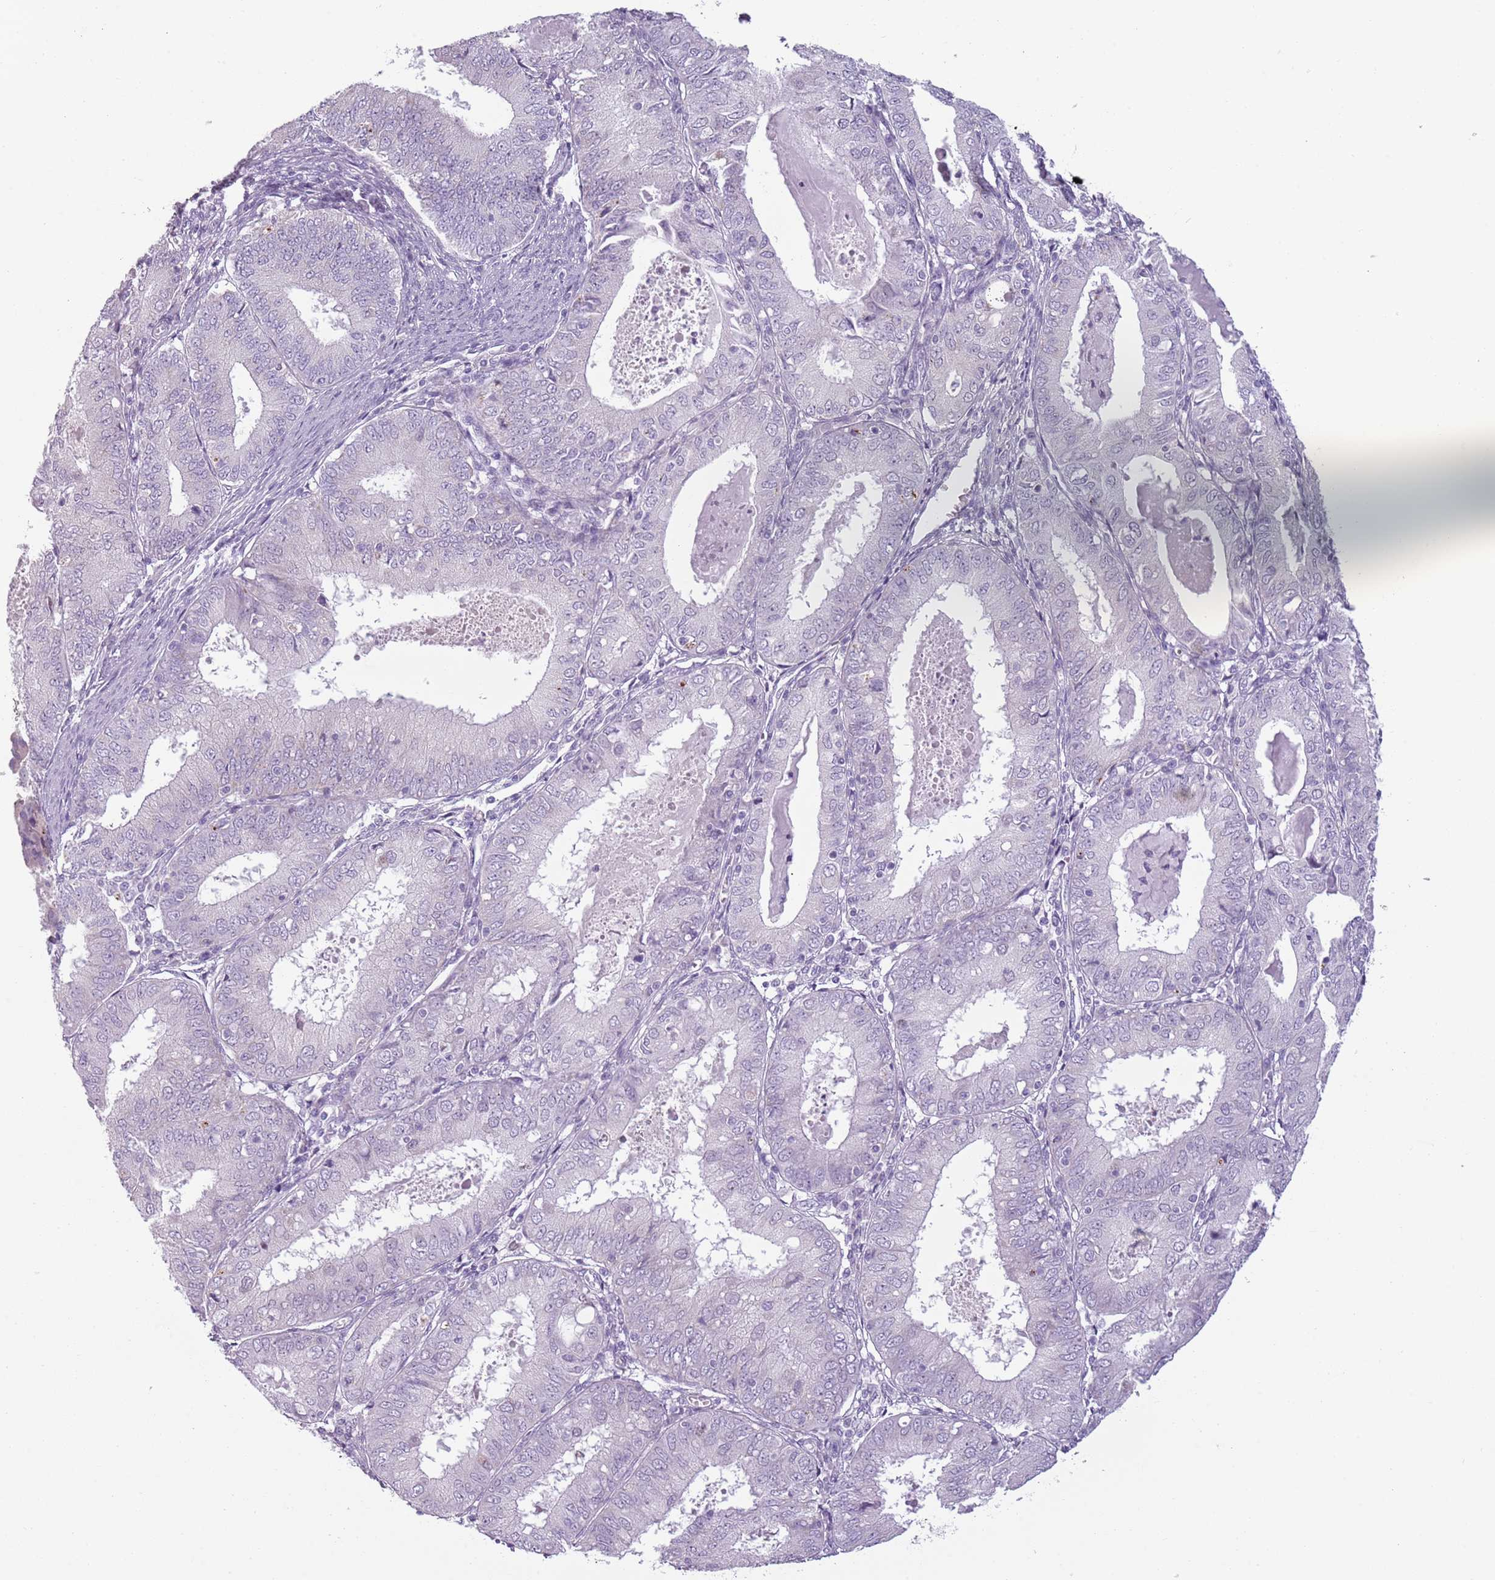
{"staining": {"intensity": "negative", "quantity": "none", "location": "none"}, "tissue": "endometrial cancer", "cell_type": "Tumor cells", "image_type": "cancer", "snomed": [{"axis": "morphology", "description": "Adenocarcinoma, NOS"}, {"axis": "topography", "description": "Endometrium"}], "caption": "Adenocarcinoma (endometrial) was stained to show a protein in brown. There is no significant staining in tumor cells.", "gene": "MEGF8", "patient": {"sex": "female", "age": 57}}